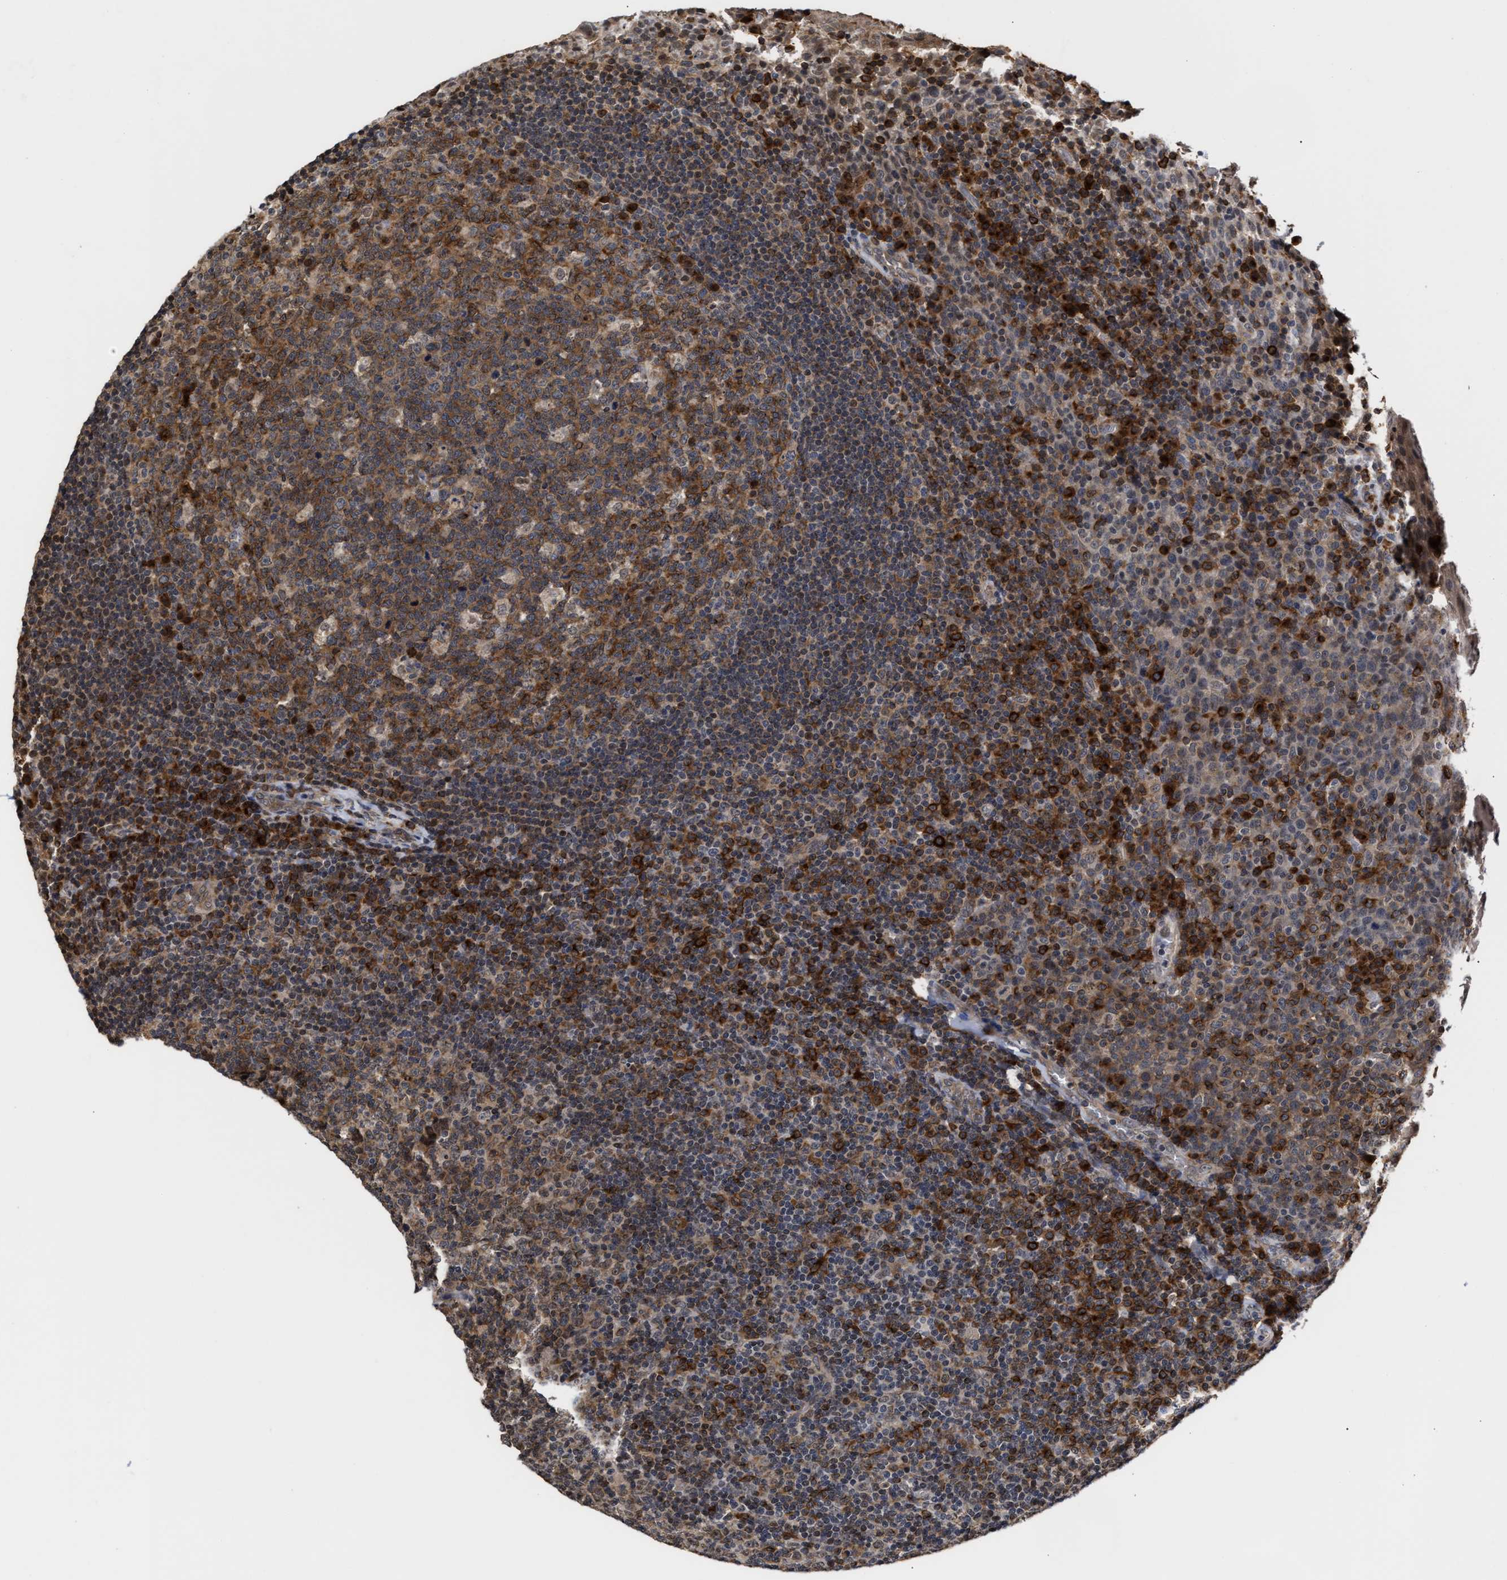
{"staining": {"intensity": "moderate", "quantity": ">75%", "location": "cytoplasmic/membranous"}, "tissue": "tonsil", "cell_type": "Germinal center cells", "image_type": "normal", "snomed": [{"axis": "morphology", "description": "Normal tissue, NOS"}, {"axis": "topography", "description": "Tonsil"}], "caption": "Germinal center cells demonstrate moderate cytoplasmic/membranous staining in approximately >75% of cells in unremarkable tonsil.", "gene": "CLIP2", "patient": {"sex": "male", "age": 17}}